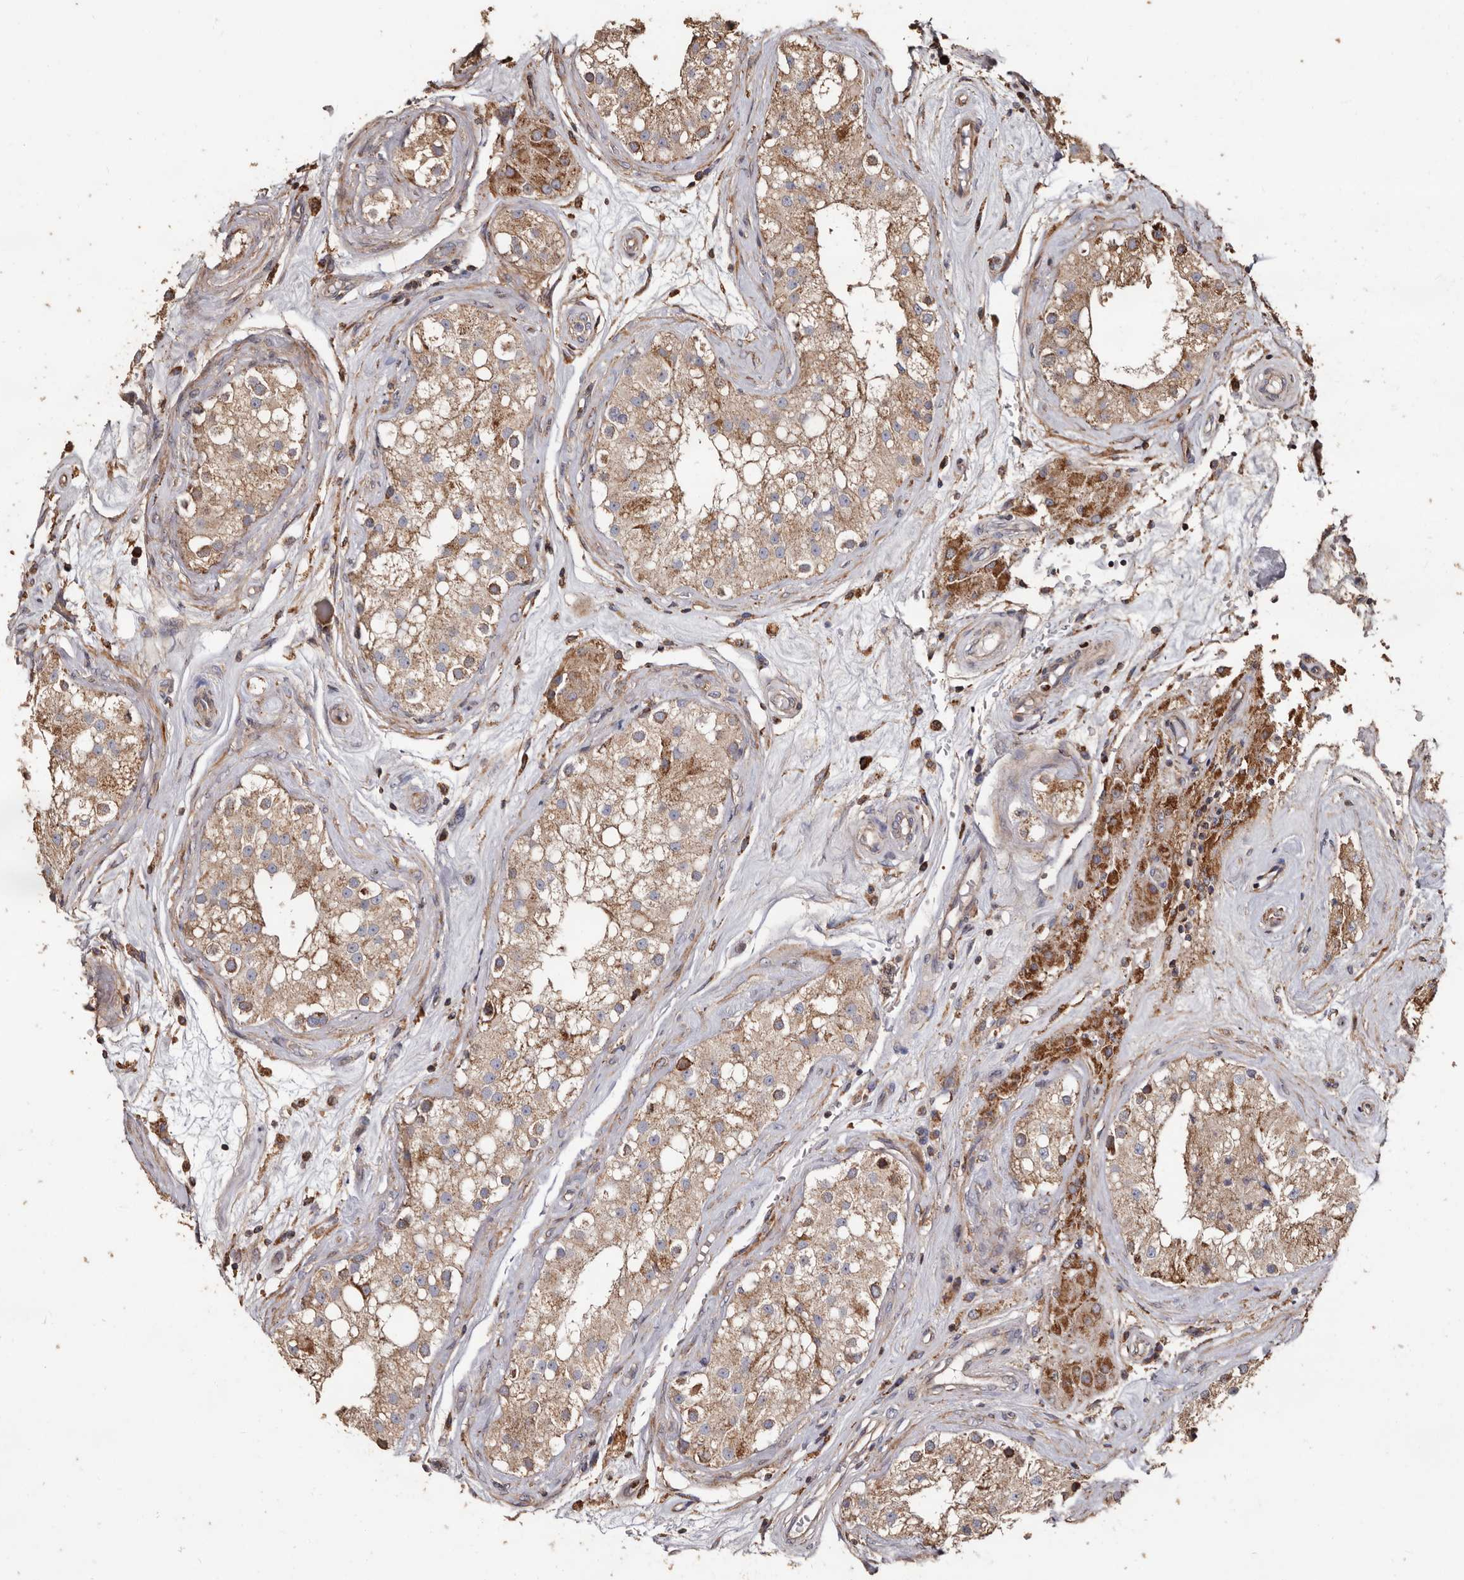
{"staining": {"intensity": "moderate", "quantity": ">75%", "location": "cytoplasmic/membranous"}, "tissue": "testis", "cell_type": "Cells in seminiferous ducts", "image_type": "normal", "snomed": [{"axis": "morphology", "description": "Normal tissue, NOS"}, {"axis": "topography", "description": "Testis"}], "caption": "High-power microscopy captured an immunohistochemistry histopathology image of benign testis, revealing moderate cytoplasmic/membranous staining in about >75% of cells in seminiferous ducts.", "gene": "OSGIN2", "patient": {"sex": "male", "age": 84}}